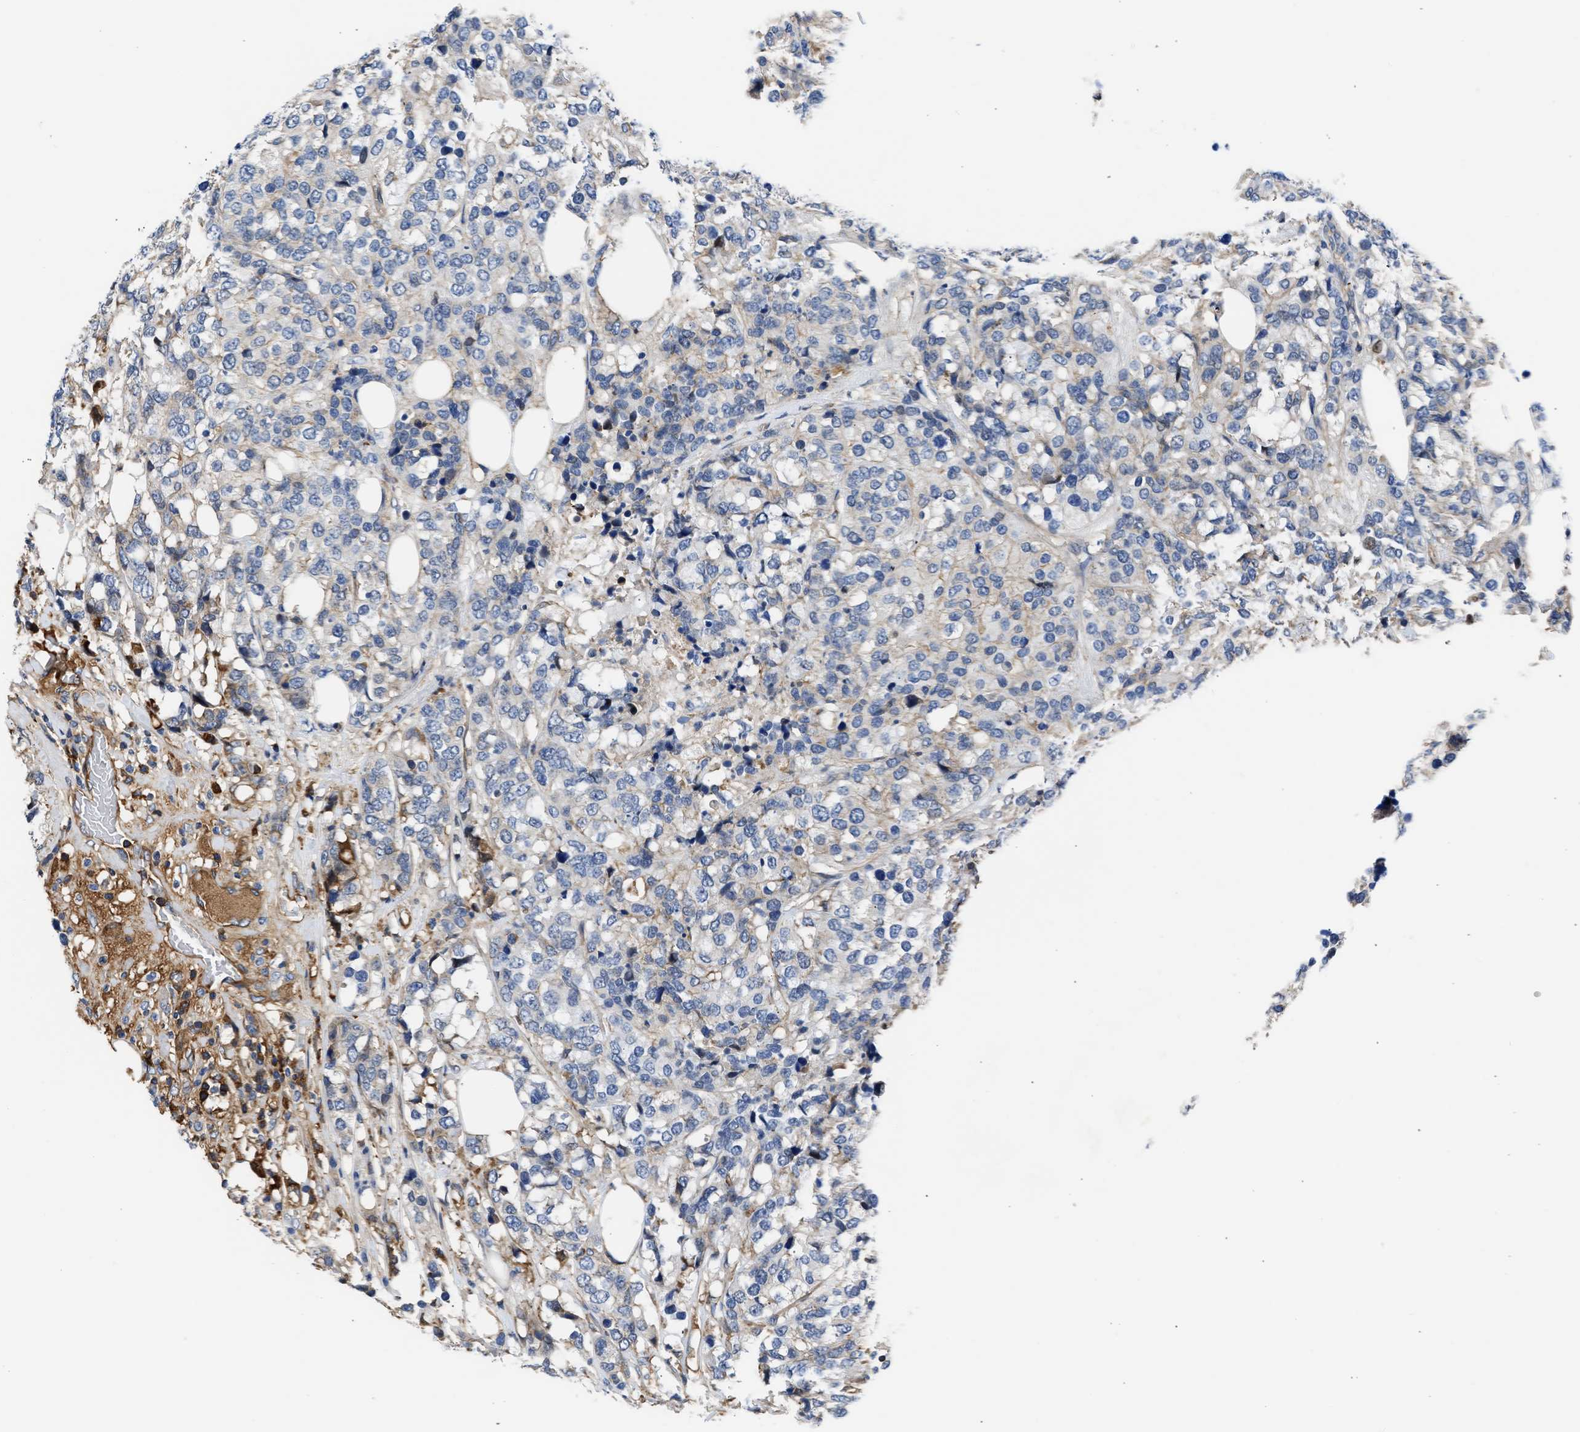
{"staining": {"intensity": "negative", "quantity": "none", "location": "none"}, "tissue": "breast cancer", "cell_type": "Tumor cells", "image_type": "cancer", "snomed": [{"axis": "morphology", "description": "Lobular carcinoma"}, {"axis": "topography", "description": "Breast"}], "caption": "Immunohistochemical staining of human breast lobular carcinoma reveals no significant staining in tumor cells.", "gene": "MAS1L", "patient": {"sex": "female", "age": 59}}